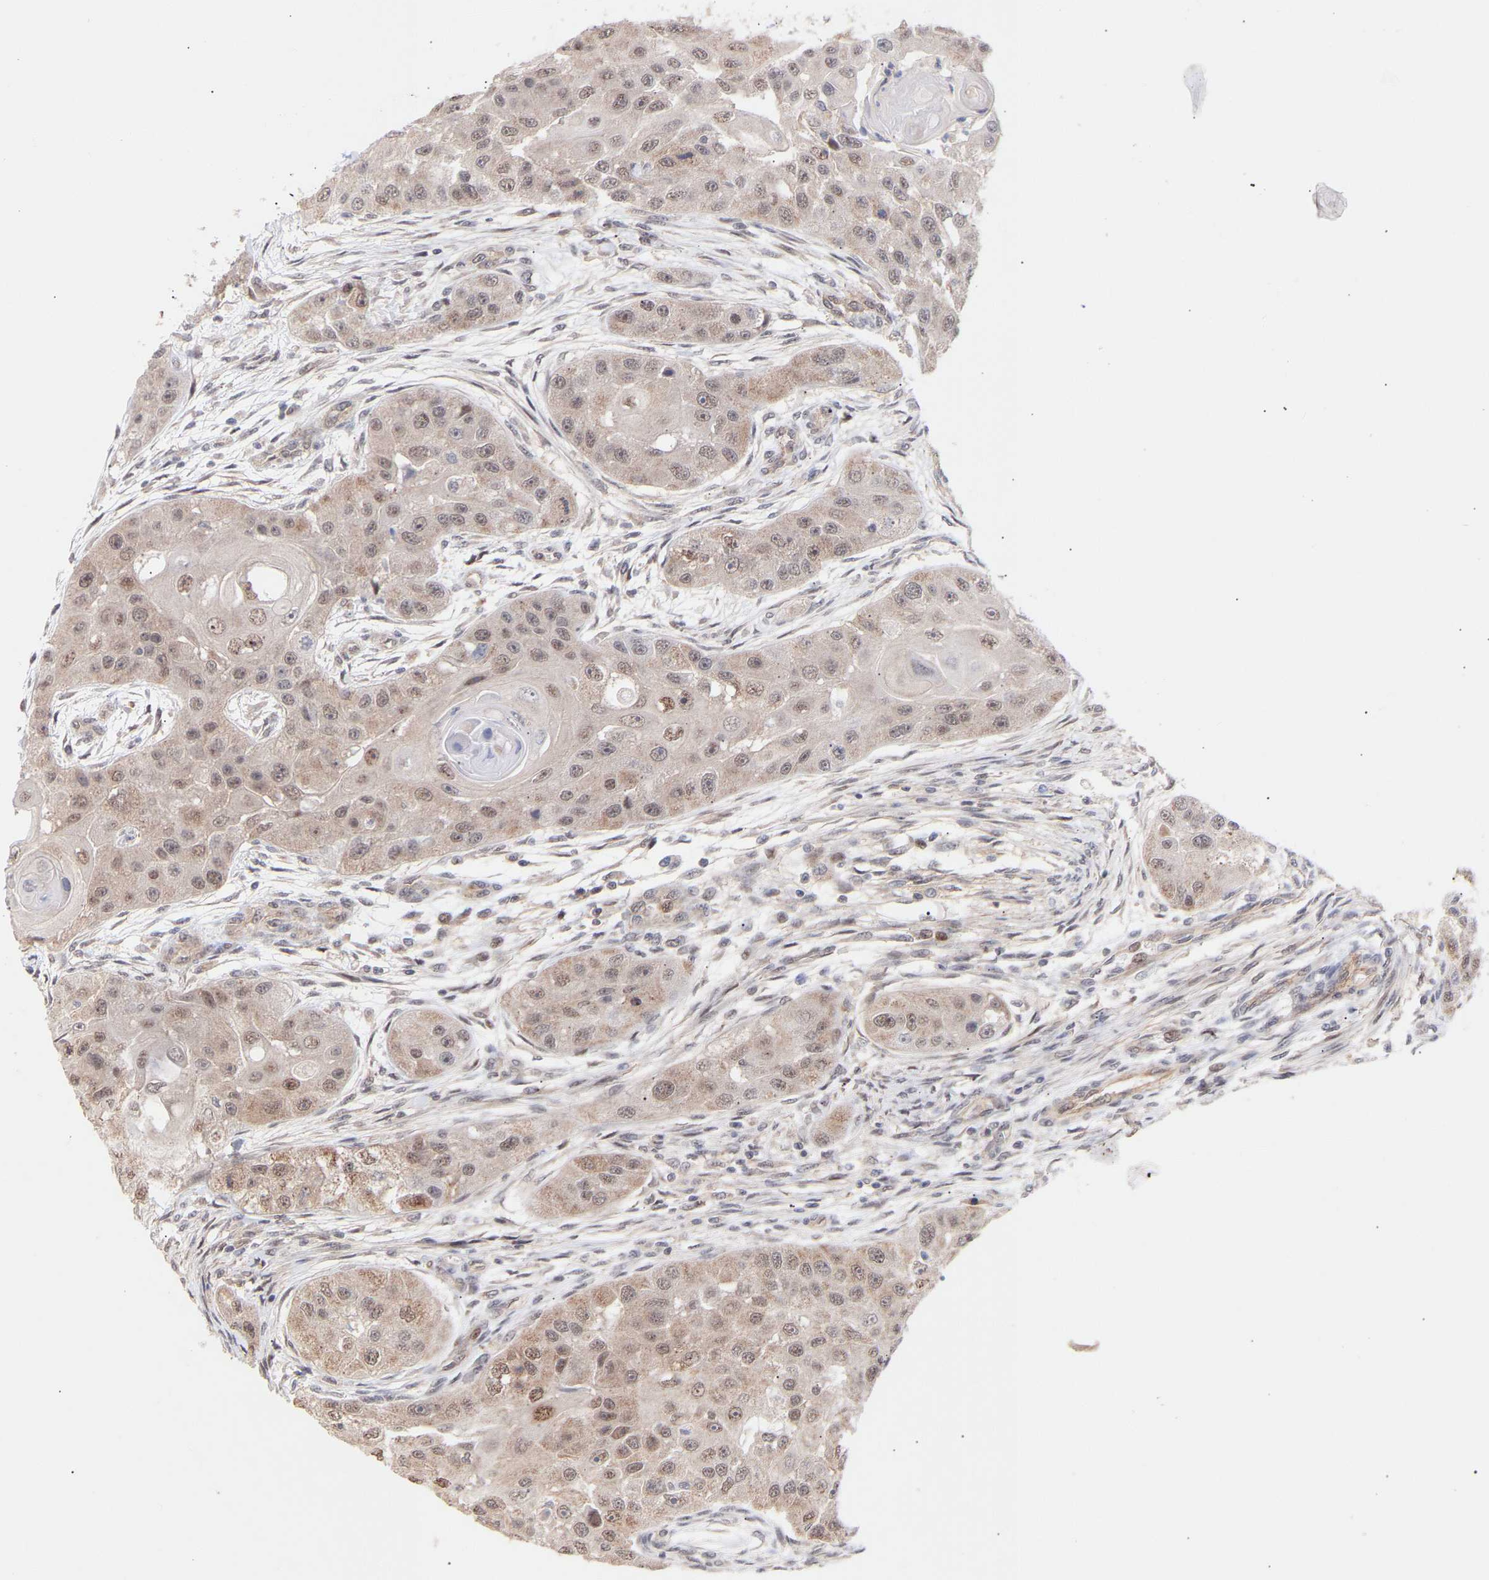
{"staining": {"intensity": "weak", "quantity": "25%-75%", "location": "cytoplasmic/membranous,nuclear"}, "tissue": "head and neck cancer", "cell_type": "Tumor cells", "image_type": "cancer", "snomed": [{"axis": "morphology", "description": "Normal tissue, NOS"}, {"axis": "morphology", "description": "Squamous cell carcinoma, NOS"}, {"axis": "topography", "description": "Skeletal muscle"}, {"axis": "topography", "description": "Head-Neck"}], "caption": "An image showing weak cytoplasmic/membranous and nuclear staining in about 25%-75% of tumor cells in head and neck squamous cell carcinoma, as visualized by brown immunohistochemical staining.", "gene": "PDLIM5", "patient": {"sex": "male", "age": 51}}